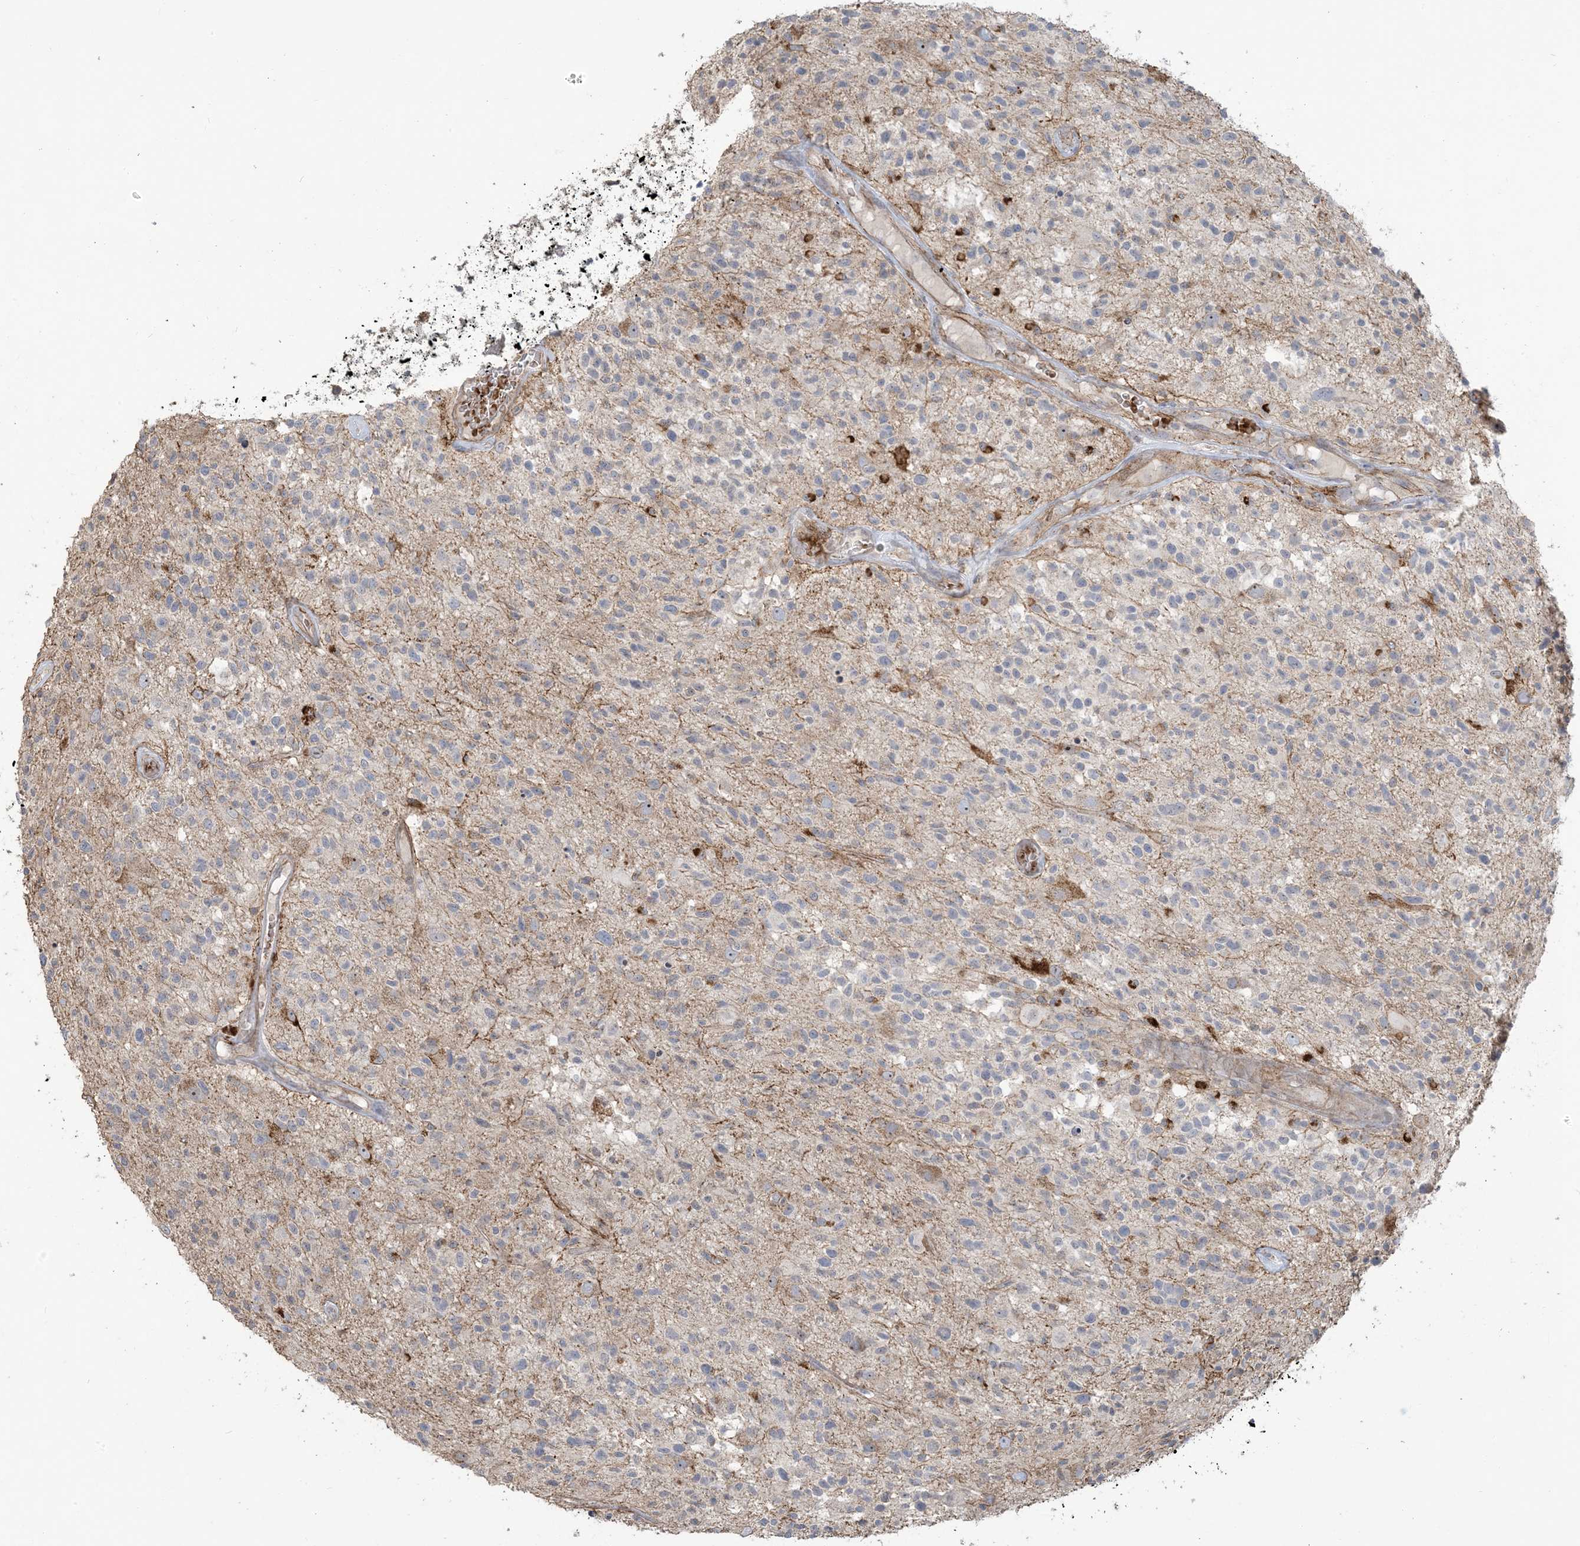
{"staining": {"intensity": "negative", "quantity": "none", "location": "none"}, "tissue": "glioma", "cell_type": "Tumor cells", "image_type": "cancer", "snomed": [{"axis": "morphology", "description": "Glioma, malignant, High grade"}, {"axis": "morphology", "description": "Glioblastoma, NOS"}, {"axis": "topography", "description": "Brain"}], "caption": "Immunohistochemistry of glioblastoma displays no expression in tumor cells. (Brightfield microscopy of DAB IHC at high magnification).", "gene": "KLHL18", "patient": {"sex": "male", "age": 60}}